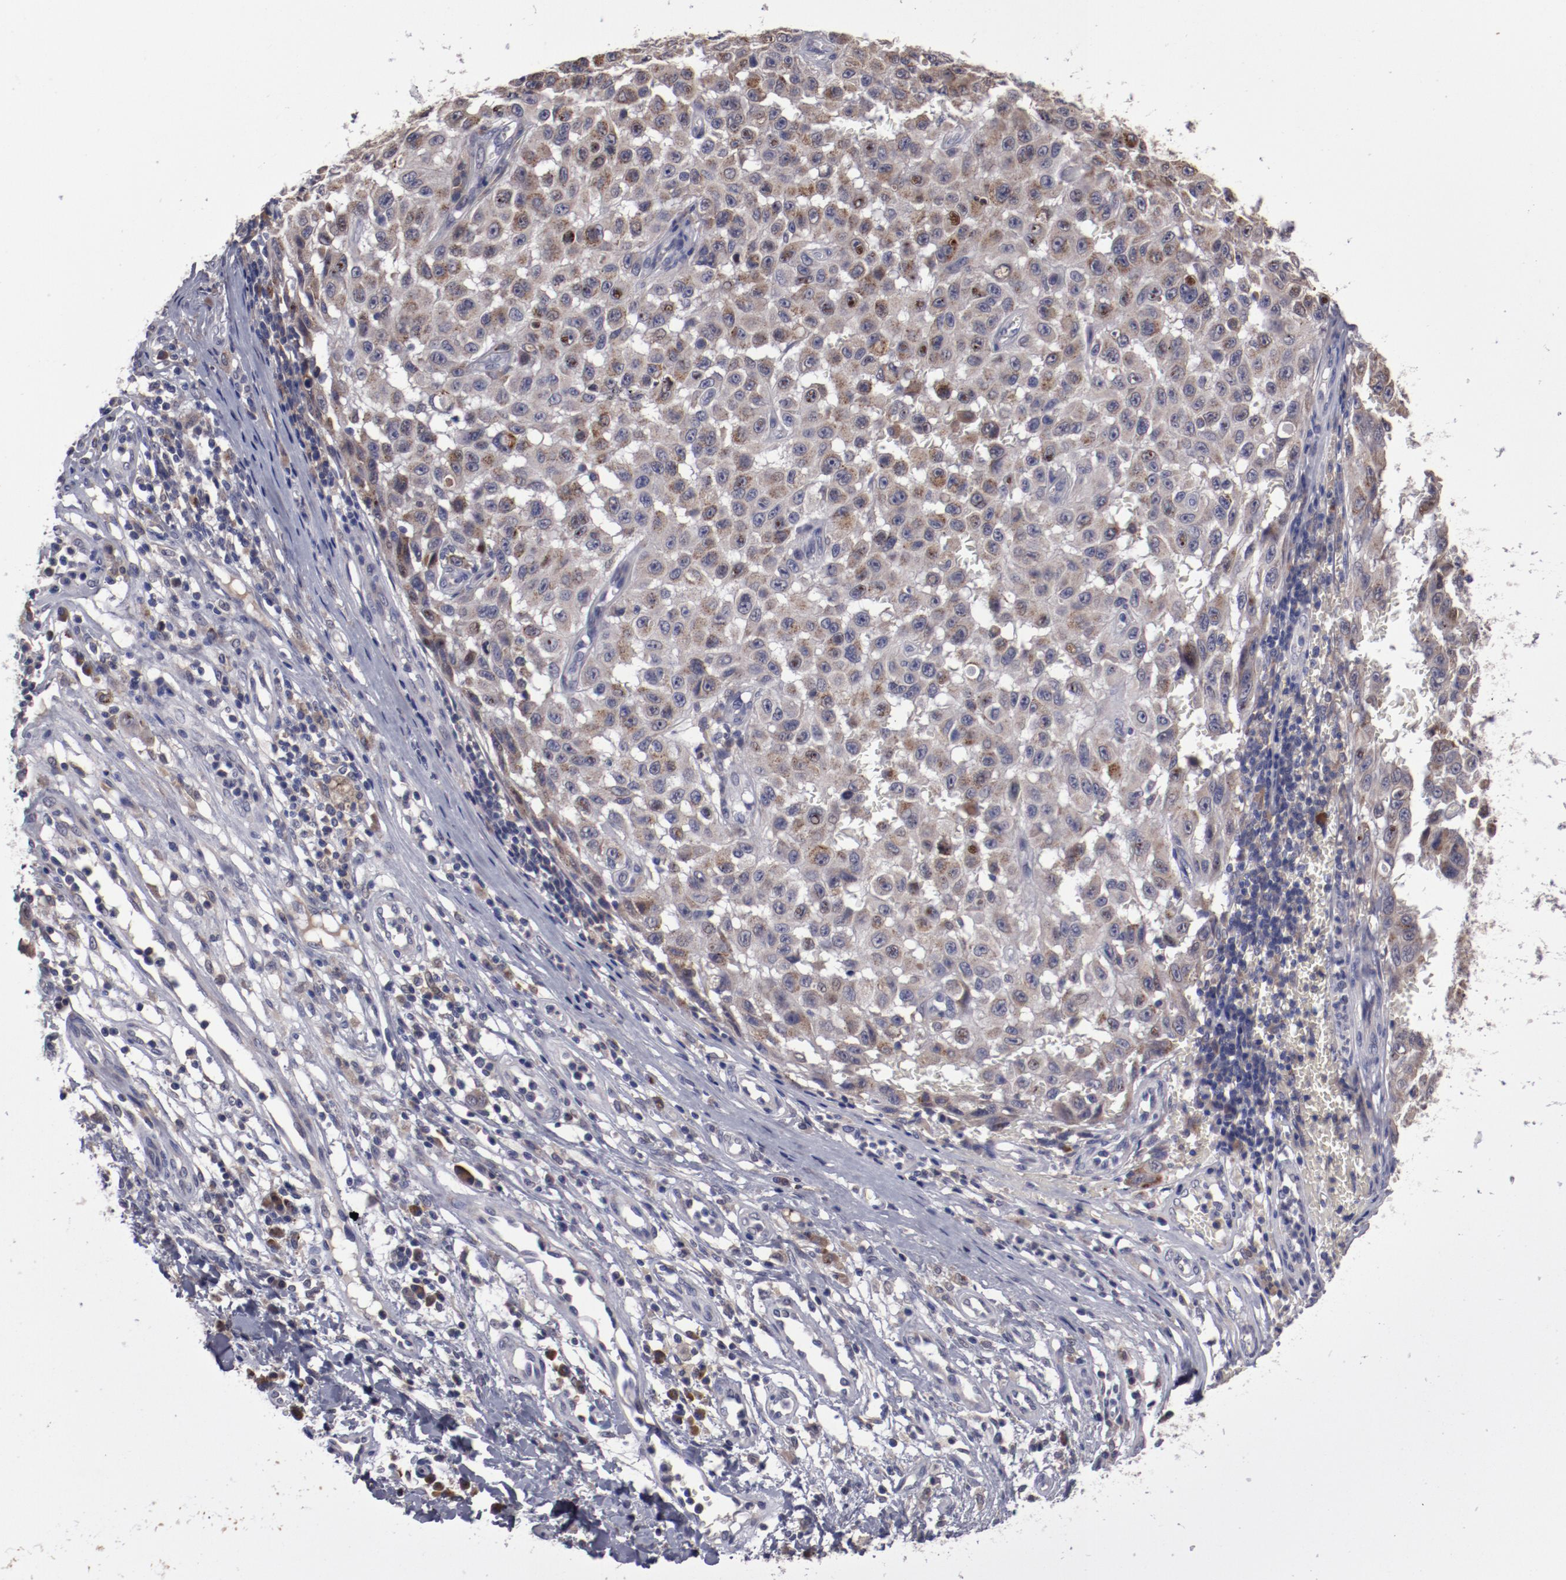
{"staining": {"intensity": "weak", "quantity": ">75%", "location": "cytoplasmic/membranous"}, "tissue": "melanoma", "cell_type": "Tumor cells", "image_type": "cancer", "snomed": [{"axis": "morphology", "description": "Malignant melanoma, NOS"}, {"axis": "topography", "description": "Skin"}], "caption": "Approximately >75% of tumor cells in human melanoma demonstrate weak cytoplasmic/membranous protein positivity as visualized by brown immunohistochemical staining.", "gene": "IL12A", "patient": {"sex": "male", "age": 30}}